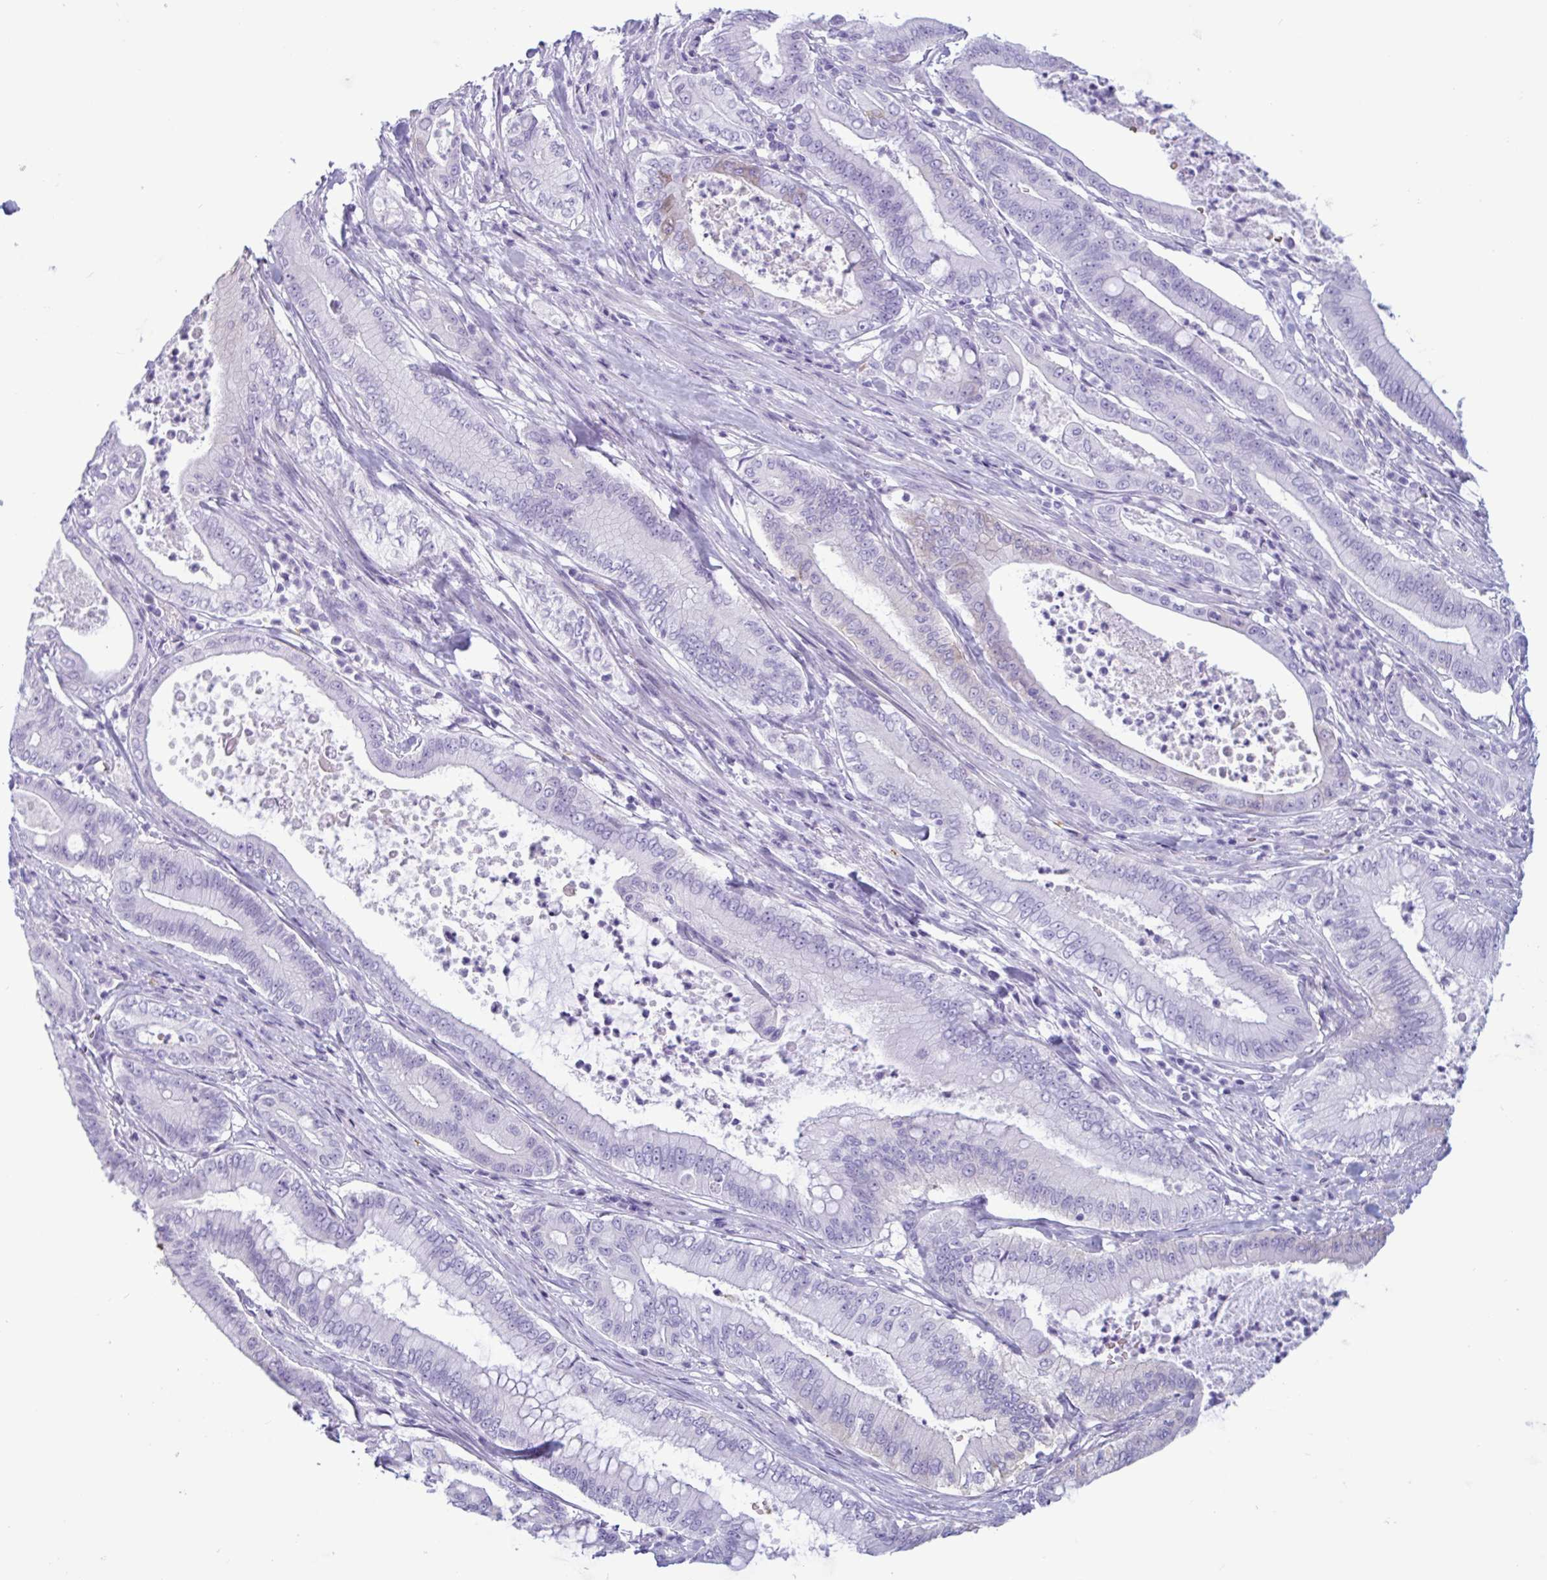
{"staining": {"intensity": "moderate", "quantity": "<25%", "location": "cytoplasmic/membranous"}, "tissue": "pancreatic cancer", "cell_type": "Tumor cells", "image_type": "cancer", "snomed": [{"axis": "morphology", "description": "Adenocarcinoma, NOS"}, {"axis": "topography", "description": "Pancreas"}], "caption": "An image showing moderate cytoplasmic/membranous expression in about <25% of tumor cells in pancreatic adenocarcinoma, as visualized by brown immunohistochemical staining.", "gene": "SLC2A1", "patient": {"sex": "male", "age": 71}}